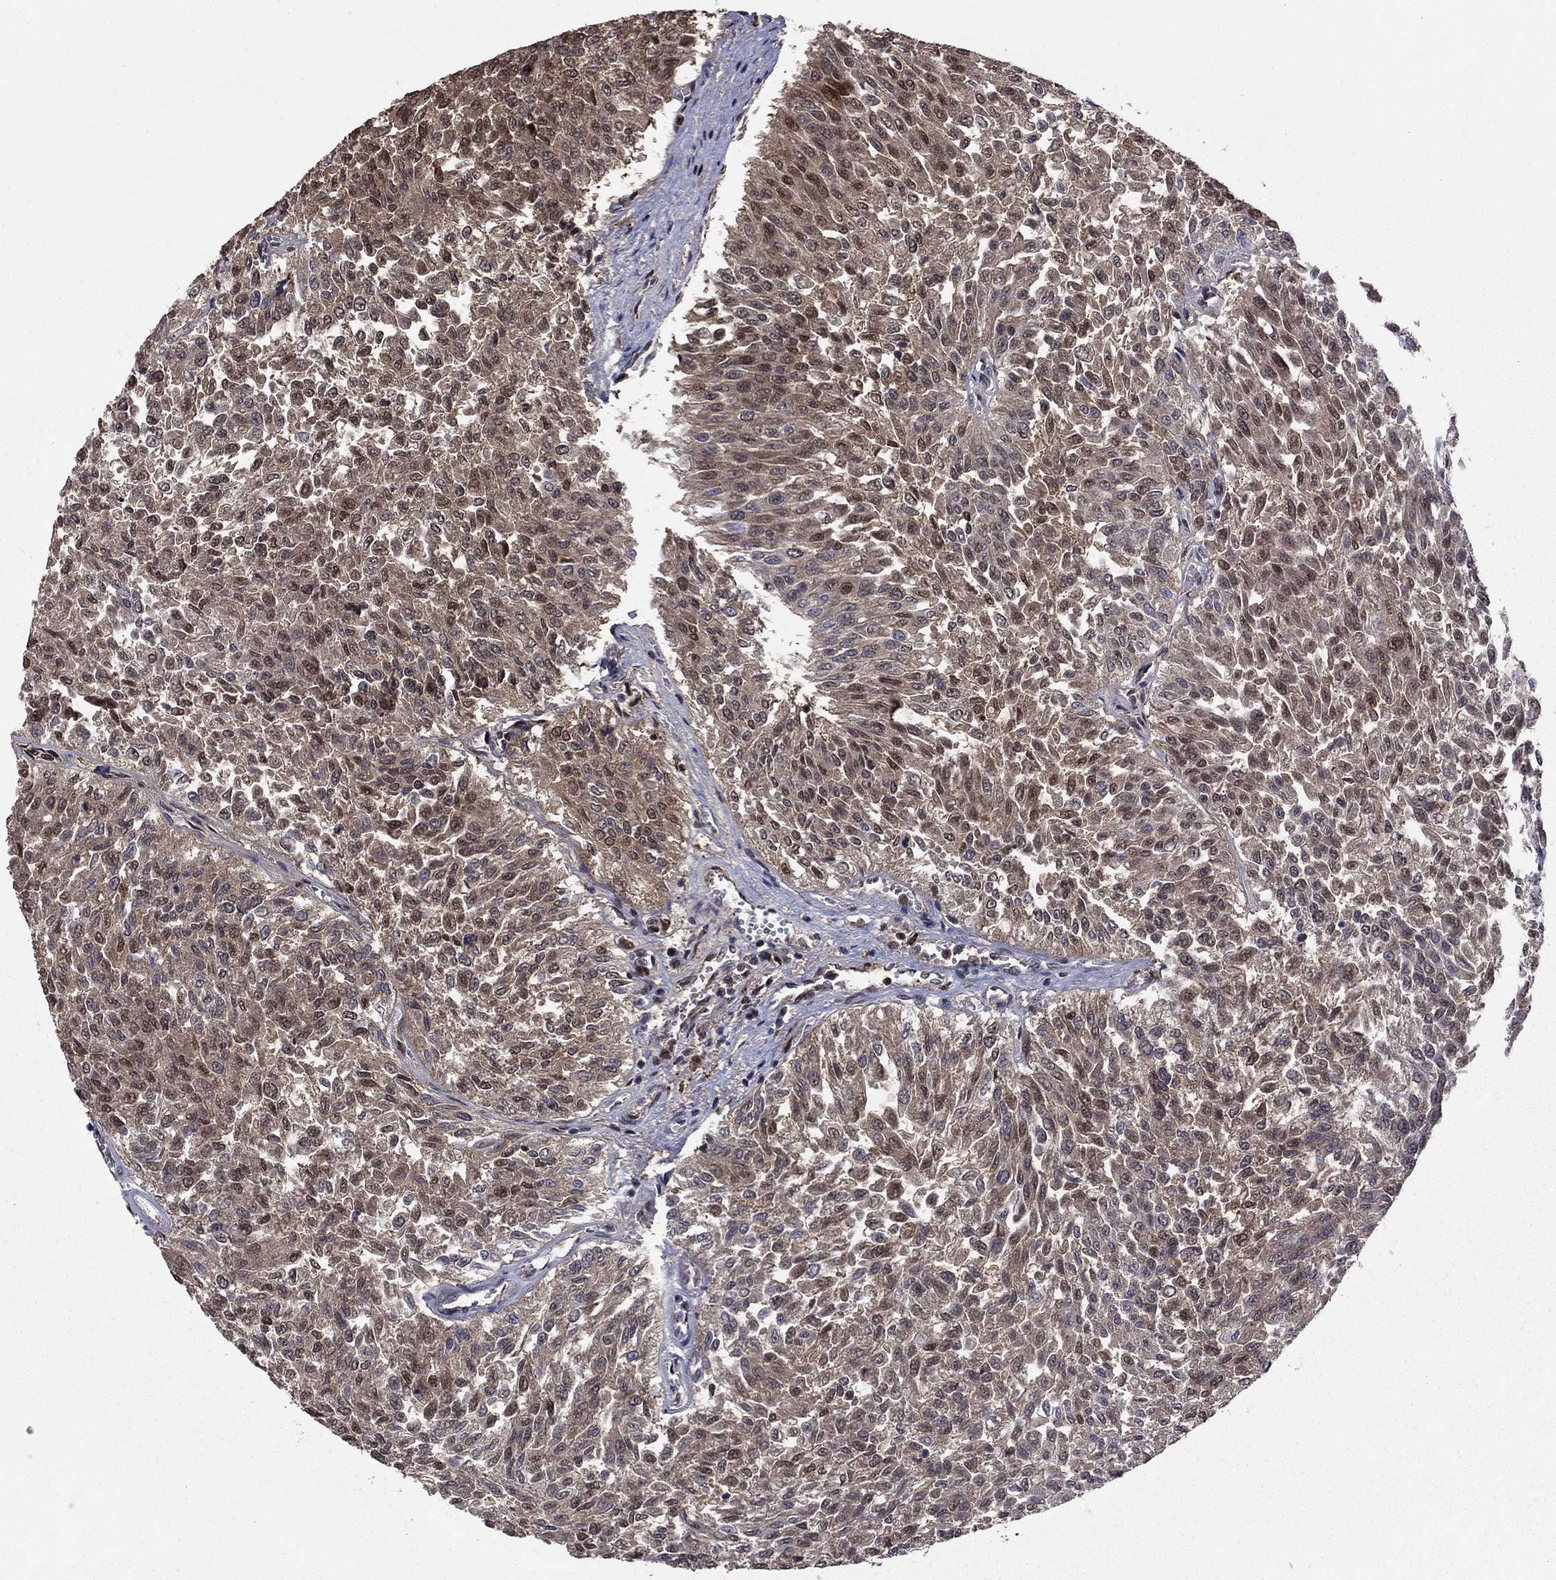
{"staining": {"intensity": "moderate", "quantity": "<25%", "location": "cytoplasmic/membranous,nuclear"}, "tissue": "urothelial cancer", "cell_type": "Tumor cells", "image_type": "cancer", "snomed": [{"axis": "morphology", "description": "Urothelial carcinoma, Low grade"}, {"axis": "topography", "description": "Urinary bladder"}], "caption": "There is low levels of moderate cytoplasmic/membranous and nuclear staining in tumor cells of urothelial cancer, as demonstrated by immunohistochemical staining (brown color).", "gene": "APPBP2", "patient": {"sex": "male", "age": 78}}